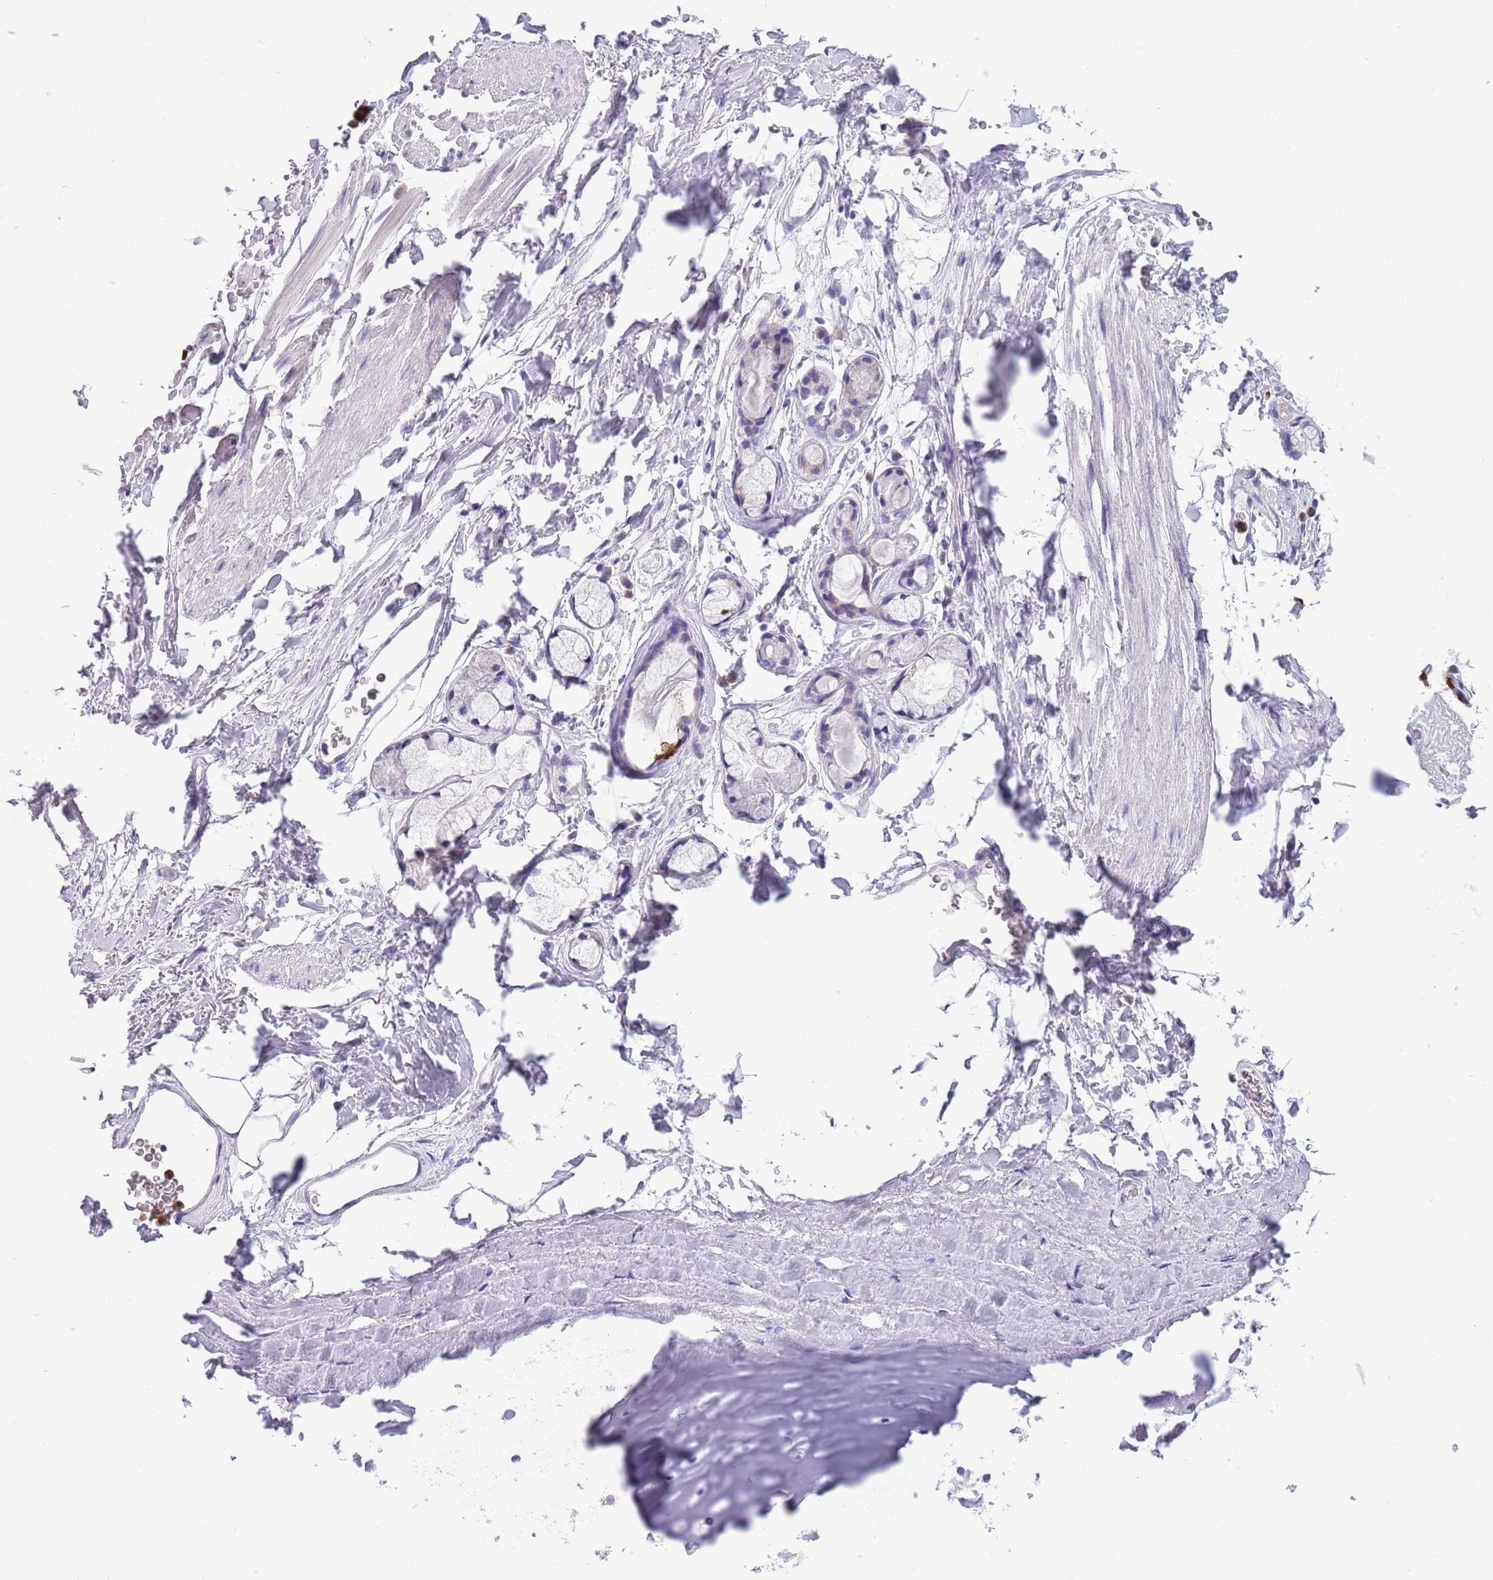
{"staining": {"intensity": "negative", "quantity": "none", "location": "none"}, "tissue": "adipose tissue", "cell_type": "Adipocytes", "image_type": "normal", "snomed": [{"axis": "morphology", "description": "Normal tissue, NOS"}, {"axis": "topography", "description": "Lymph node"}, {"axis": "topography", "description": "Bronchus"}], "caption": "Adipocytes show no significant staining in benign adipose tissue.", "gene": "ZFP2", "patient": {"sex": "male", "age": 63}}